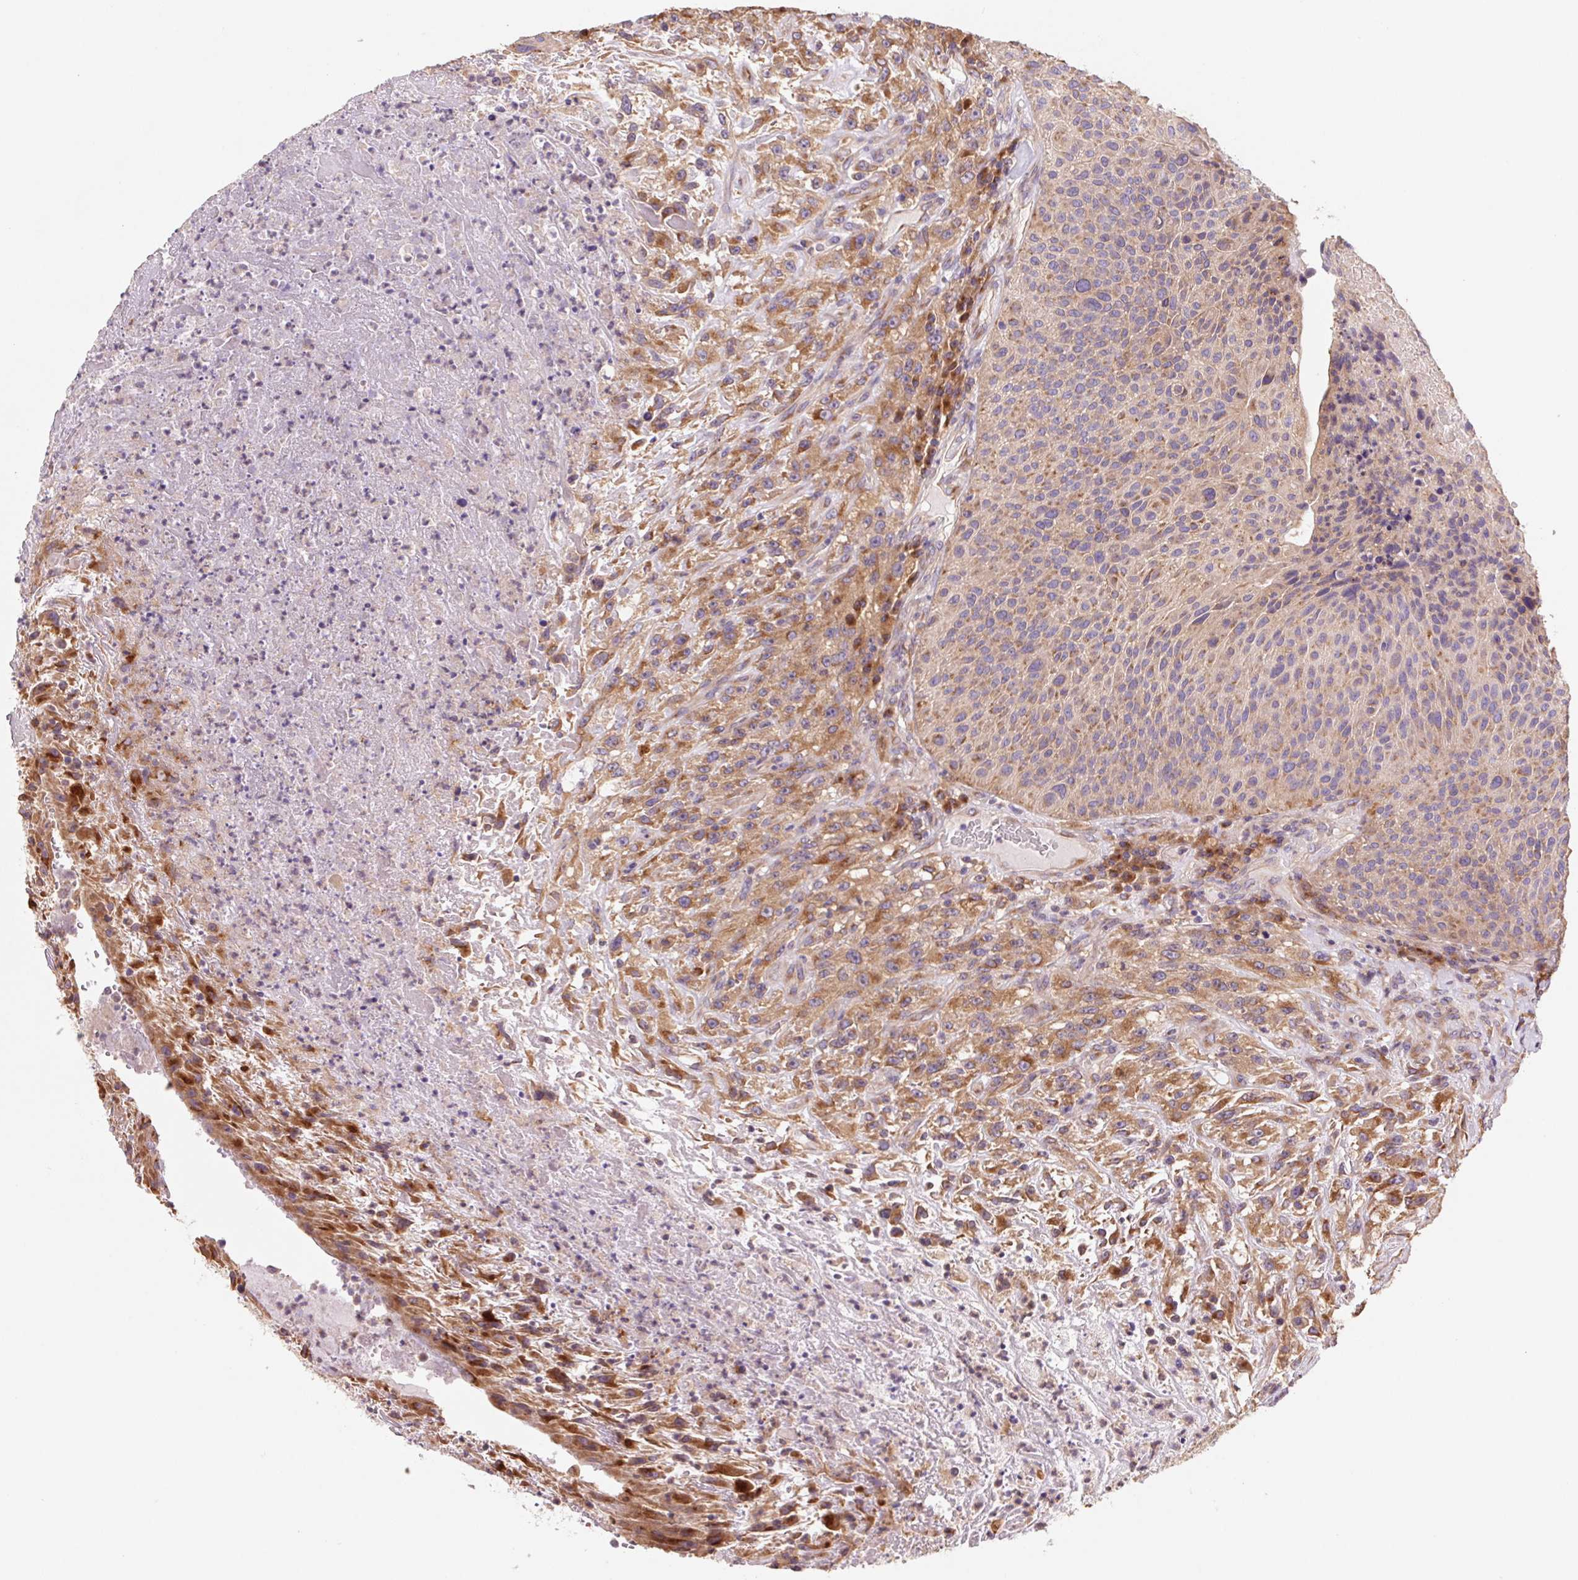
{"staining": {"intensity": "weak", "quantity": "25%-75%", "location": "cytoplasmic/membranous"}, "tissue": "urothelial cancer", "cell_type": "Tumor cells", "image_type": "cancer", "snomed": [{"axis": "morphology", "description": "Urothelial carcinoma, High grade"}, {"axis": "topography", "description": "Urinary bladder"}], "caption": "Human high-grade urothelial carcinoma stained for a protein (brown) reveals weak cytoplasmic/membranous positive staining in about 25%-75% of tumor cells.", "gene": "RAB1A", "patient": {"sex": "male", "age": 66}}